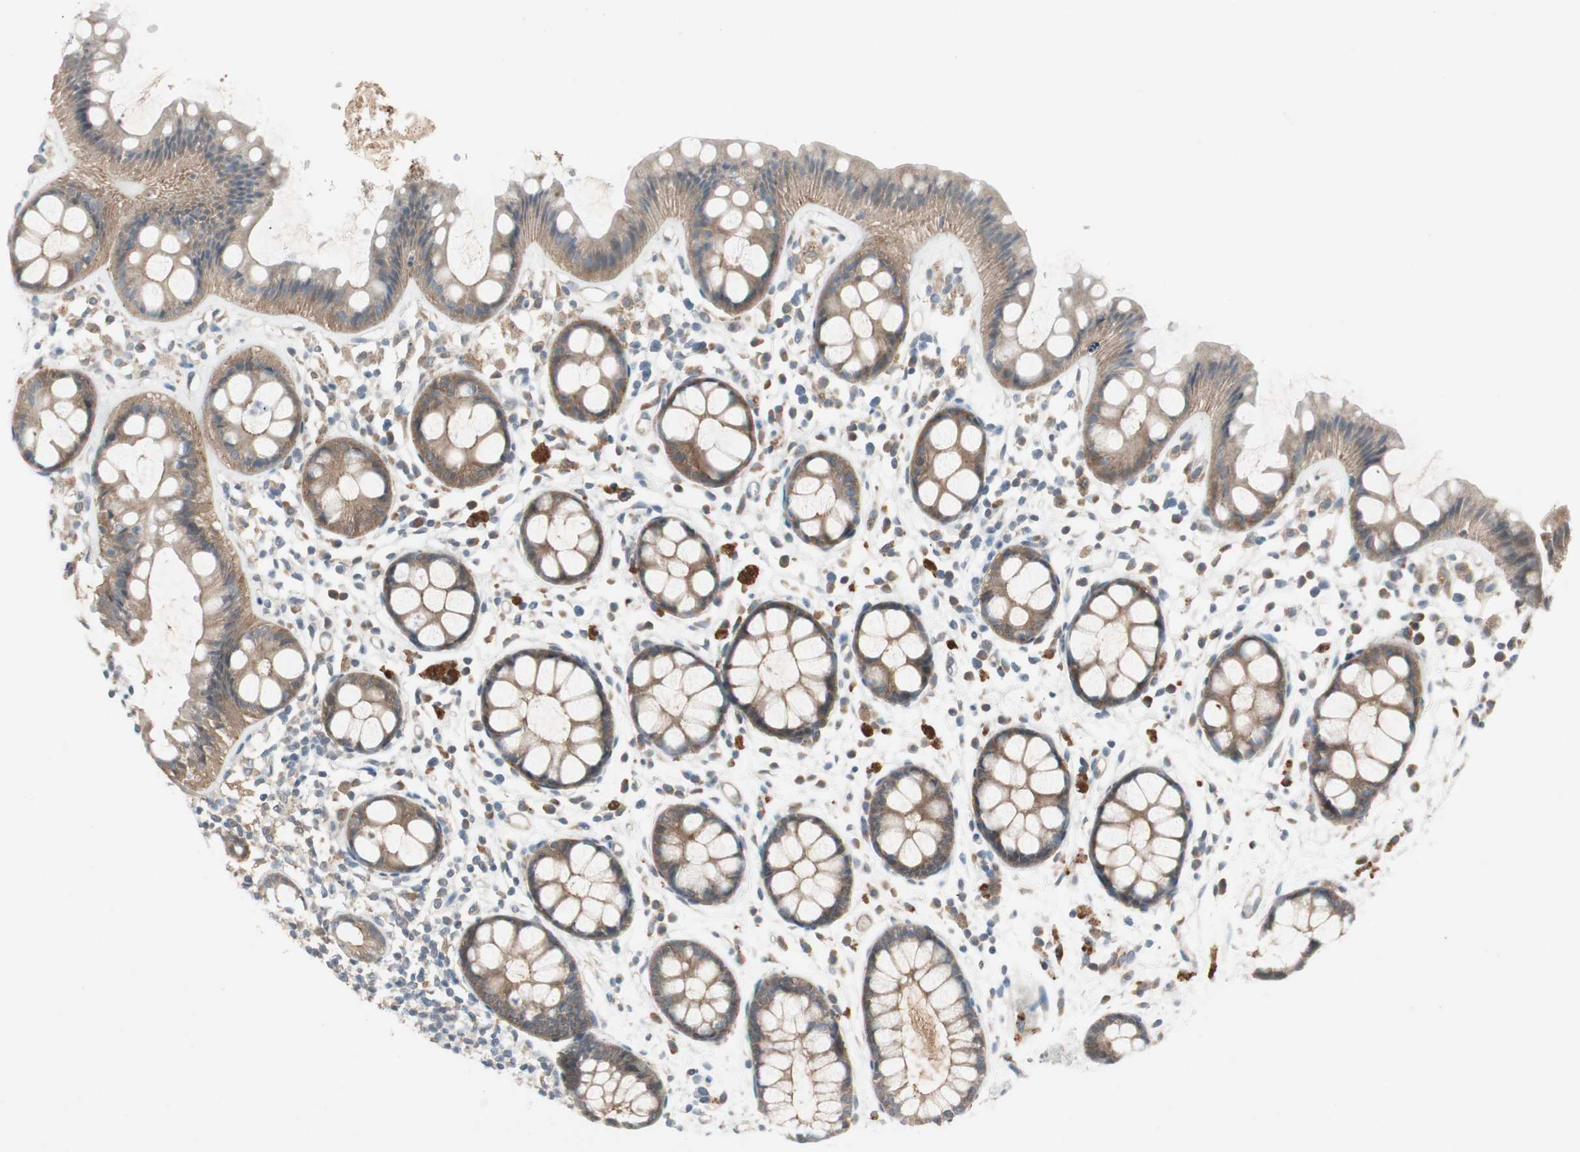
{"staining": {"intensity": "moderate", "quantity": ">75%", "location": "cytoplasmic/membranous"}, "tissue": "rectum", "cell_type": "Glandular cells", "image_type": "normal", "snomed": [{"axis": "morphology", "description": "Normal tissue, NOS"}, {"axis": "topography", "description": "Rectum"}], "caption": "This is an image of immunohistochemistry (IHC) staining of normal rectum, which shows moderate expression in the cytoplasmic/membranous of glandular cells.", "gene": "NCLN", "patient": {"sex": "female", "age": 66}}